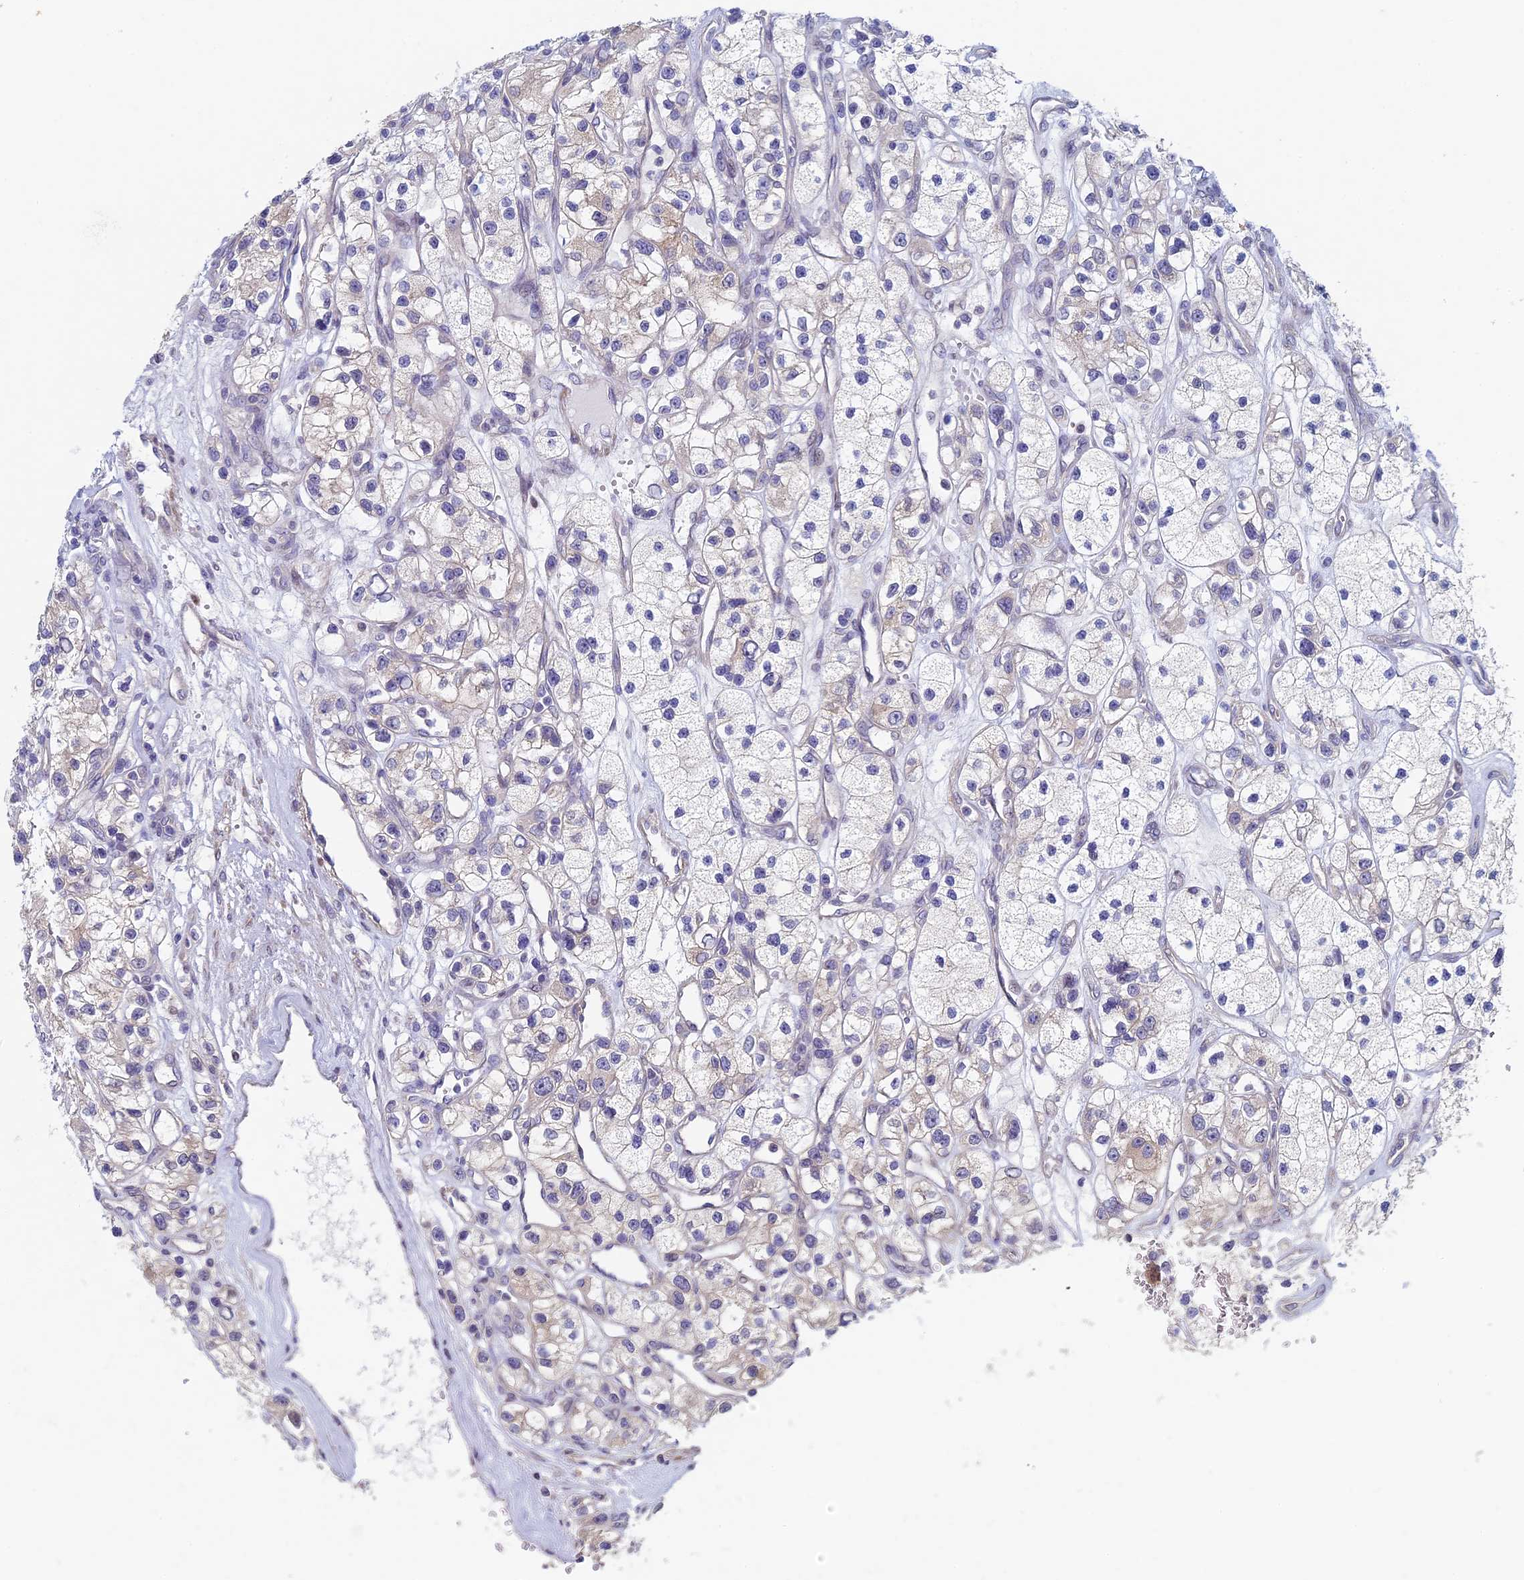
{"staining": {"intensity": "negative", "quantity": "none", "location": "none"}, "tissue": "renal cancer", "cell_type": "Tumor cells", "image_type": "cancer", "snomed": [{"axis": "morphology", "description": "Adenocarcinoma, NOS"}, {"axis": "topography", "description": "Kidney"}], "caption": "Tumor cells show no significant protein positivity in renal adenocarcinoma.", "gene": "DIXDC1", "patient": {"sex": "female", "age": 57}}